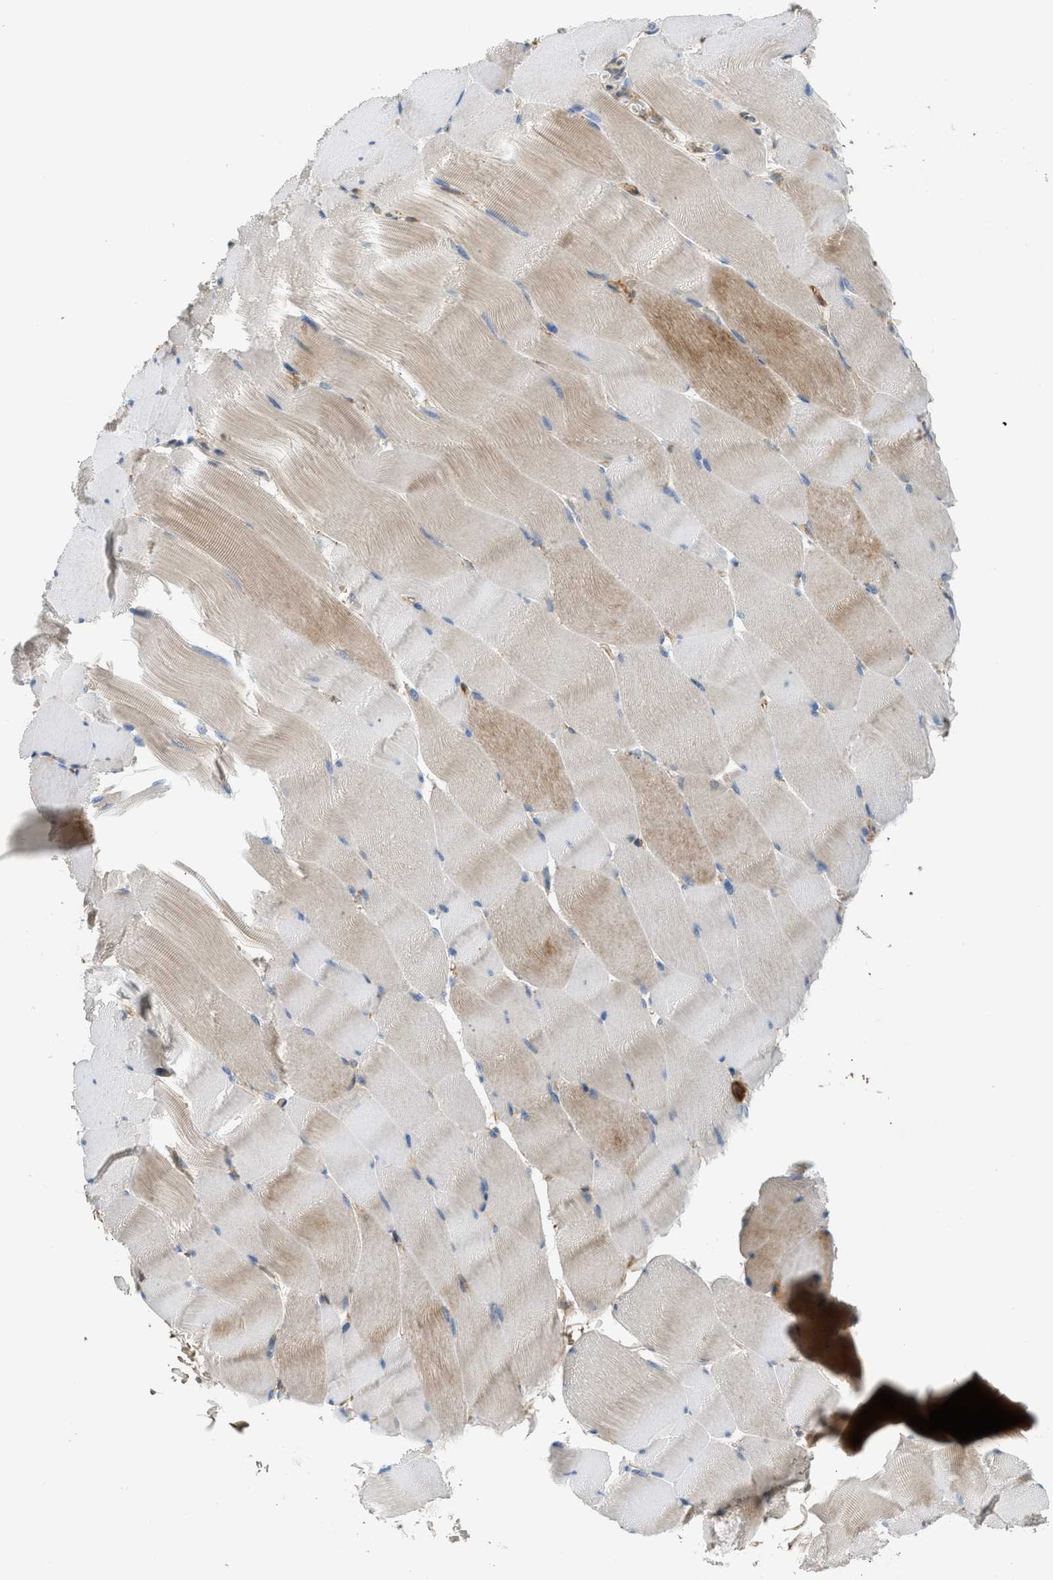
{"staining": {"intensity": "moderate", "quantity": "<25%", "location": "cytoplasmic/membranous"}, "tissue": "skeletal muscle", "cell_type": "Myocytes", "image_type": "normal", "snomed": [{"axis": "morphology", "description": "Normal tissue, NOS"}, {"axis": "topography", "description": "Skeletal muscle"}], "caption": "Immunohistochemical staining of normal human skeletal muscle shows moderate cytoplasmic/membranous protein staining in approximately <25% of myocytes. The staining was performed using DAB (3,3'-diaminobenzidine), with brown indicating positive protein expression. Nuclei are stained blue with hematoxylin.", "gene": "EDNRA", "patient": {"sex": "male", "age": 62}}